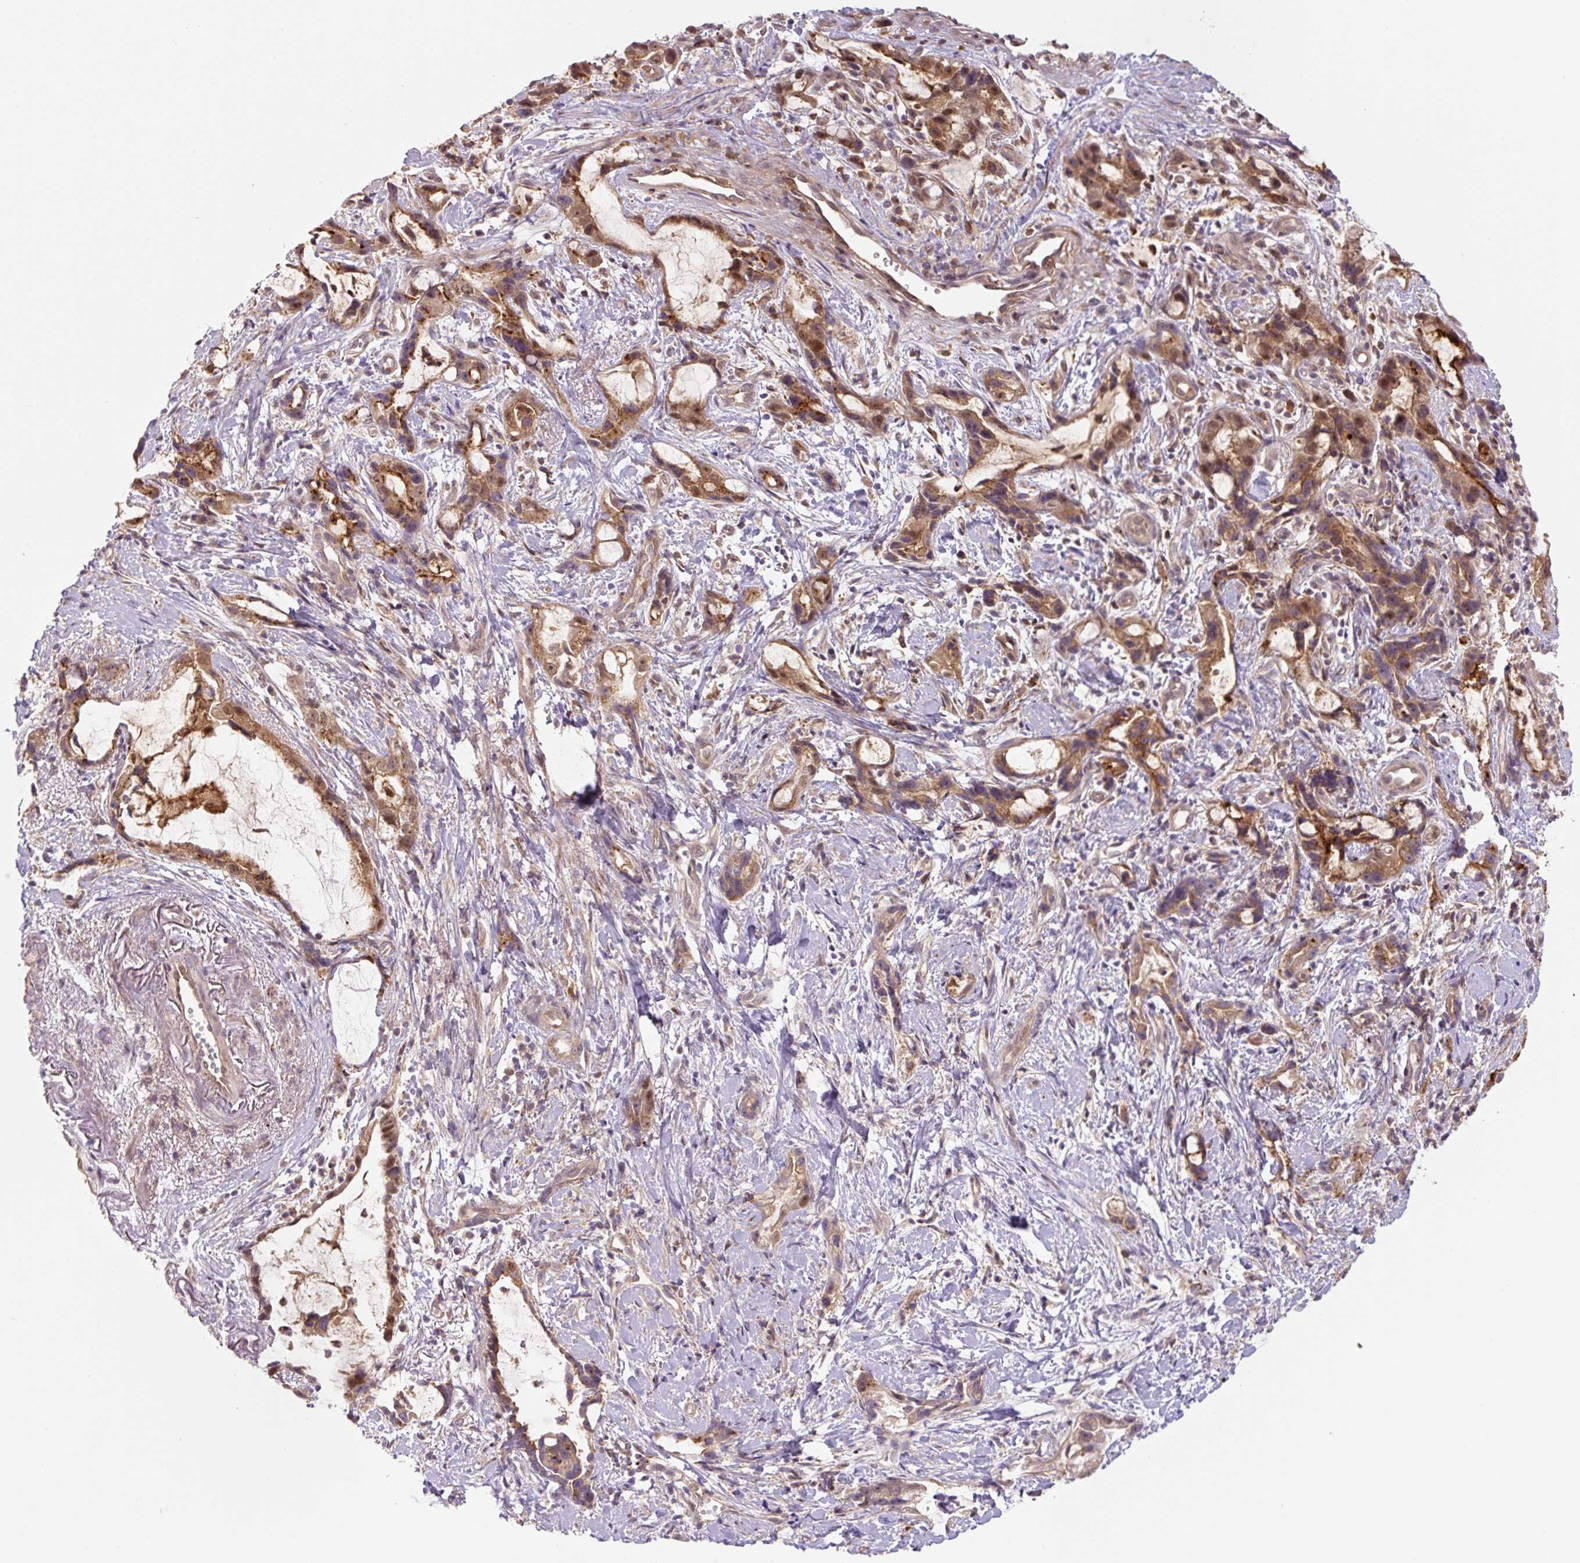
{"staining": {"intensity": "moderate", "quantity": ">75%", "location": "cytoplasmic/membranous,nuclear"}, "tissue": "stomach cancer", "cell_type": "Tumor cells", "image_type": "cancer", "snomed": [{"axis": "morphology", "description": "Adenocarcinoma, NOS"}, {"axis": "topography", "description": "Stomach"}], "caption": "Immunohistochemistry photomicrograph of neoplastic tissue: human stomach cancer stained using immunohistochemistry displays medium levels of moderate protein expression localized specifically in the cytoplasmic/membranous and nuclear of tumor cells, appearing as a cytoplasmic/membranous and nuclear brown color.", "gene": "ZSWIM7", "patient": {"sex": "male", "age": 55}}